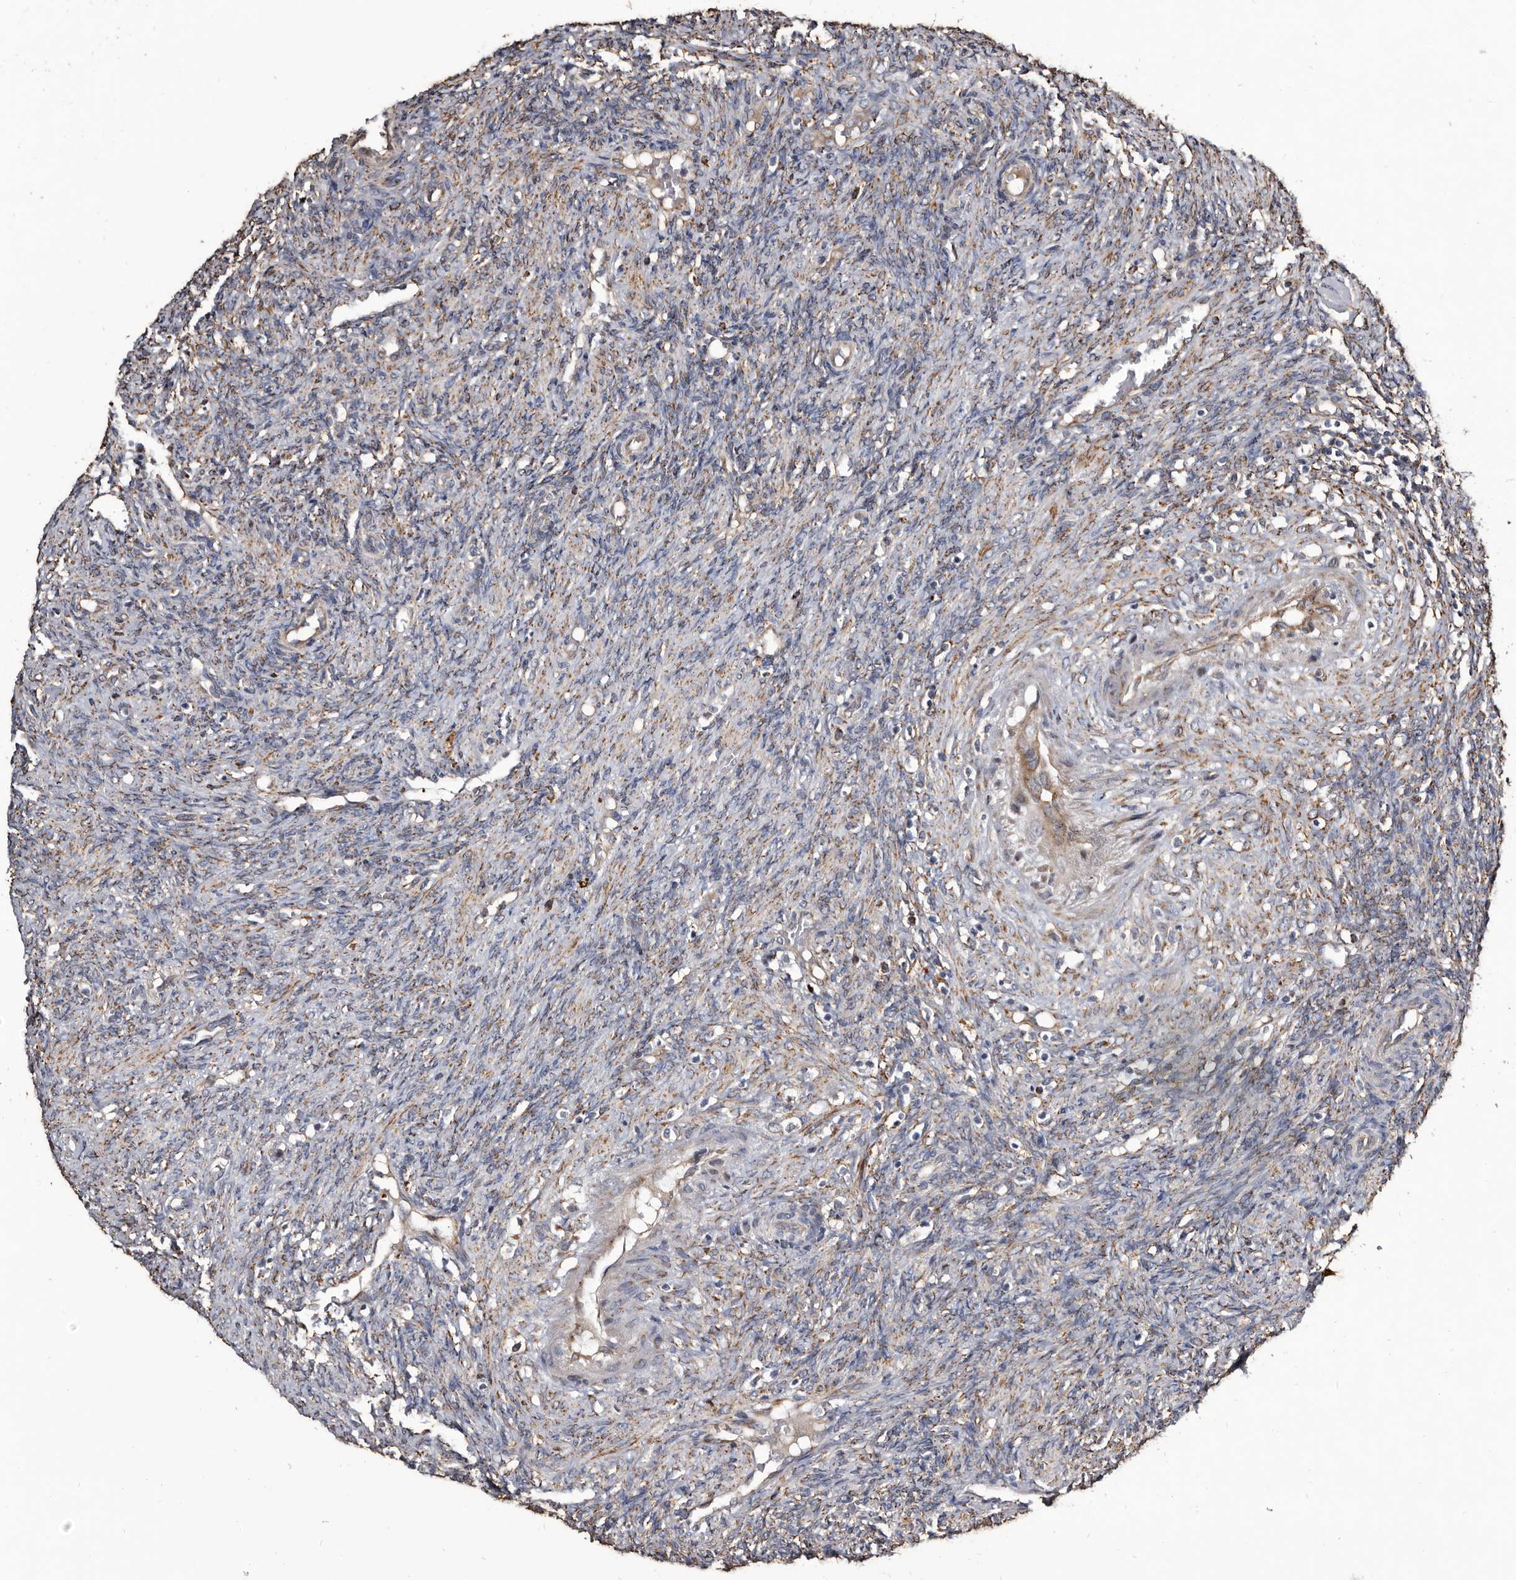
{"staining": {"intensity": "weak", "quantity": ">75%", "location": "cytoplasmic/membranous"}, "tissue": "ovary", "cell_type": "Ovarian stroma cells", "image_type": "normal", "snomed": [{"axis": "morphology", "description": "Normal tissue, NOS"}, {"axis": "topography", "description": "Ovary"}], "caption": "Protein positivity by immunohistochemistry (IHC) demonstrates weak cytoplasmic/membranous positivity in about >75% of ovarian stroma cells in unremarkable ovary.", "gene": "CTSA", "patient": {"sex": "female", "age": 41}}